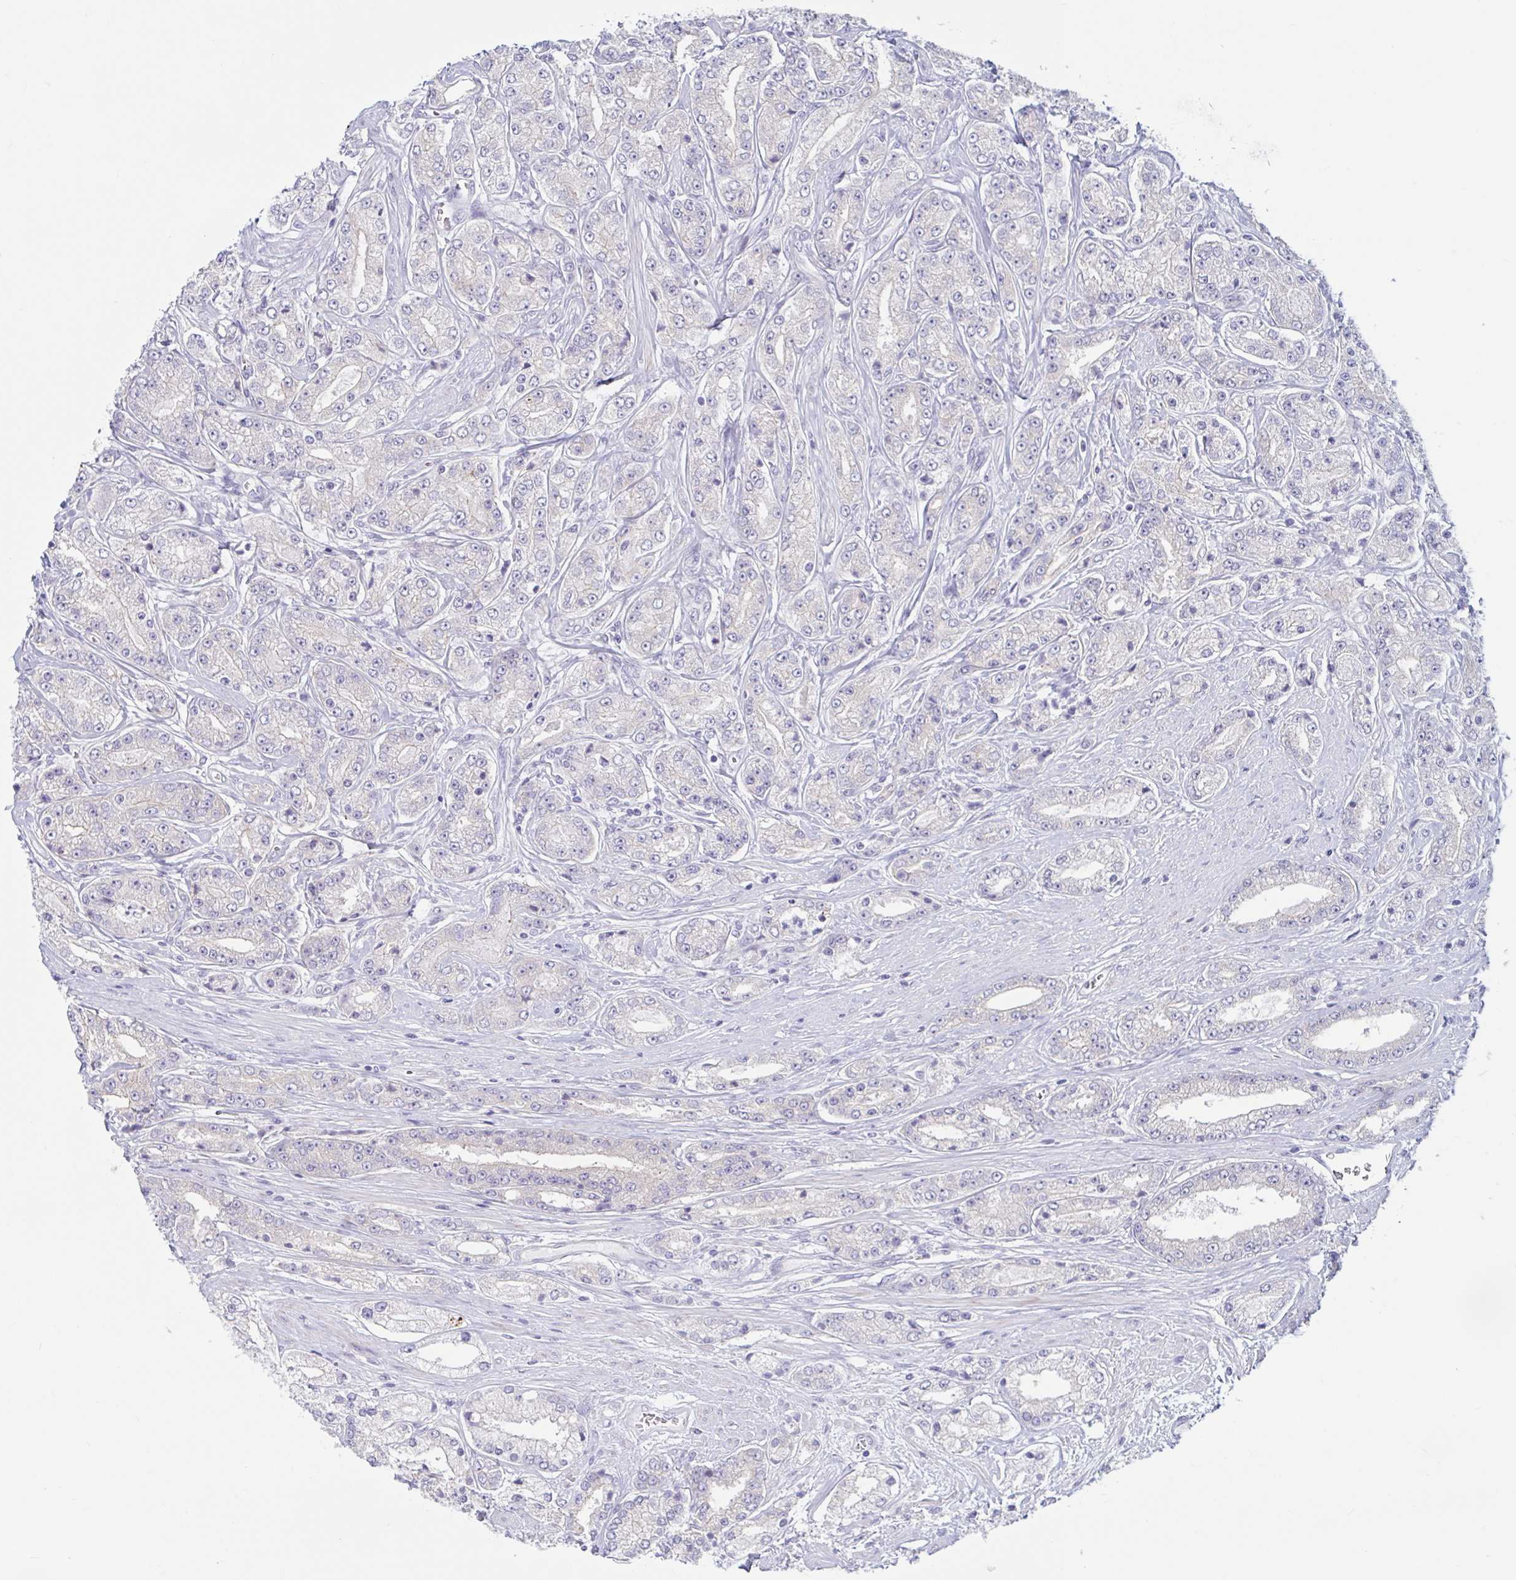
{"staining": {"intensity": "negative", "quantity": "none", "location": "none"}, "tissue": "prostate cancer", "cell_type": "Tumor cells", "image_type": "cancer", "snomed": [{"axis": "morphology", "description": "Adenocarcinoma, High grade"}, {"axis": "topography", "description": "Prostate"}], "caption": "Photomicrograph shows no significant protein expression in tumor cells of prostate cancer.", "gene": "TNNI2", "patient": {"sex": "male", "age": 66}}